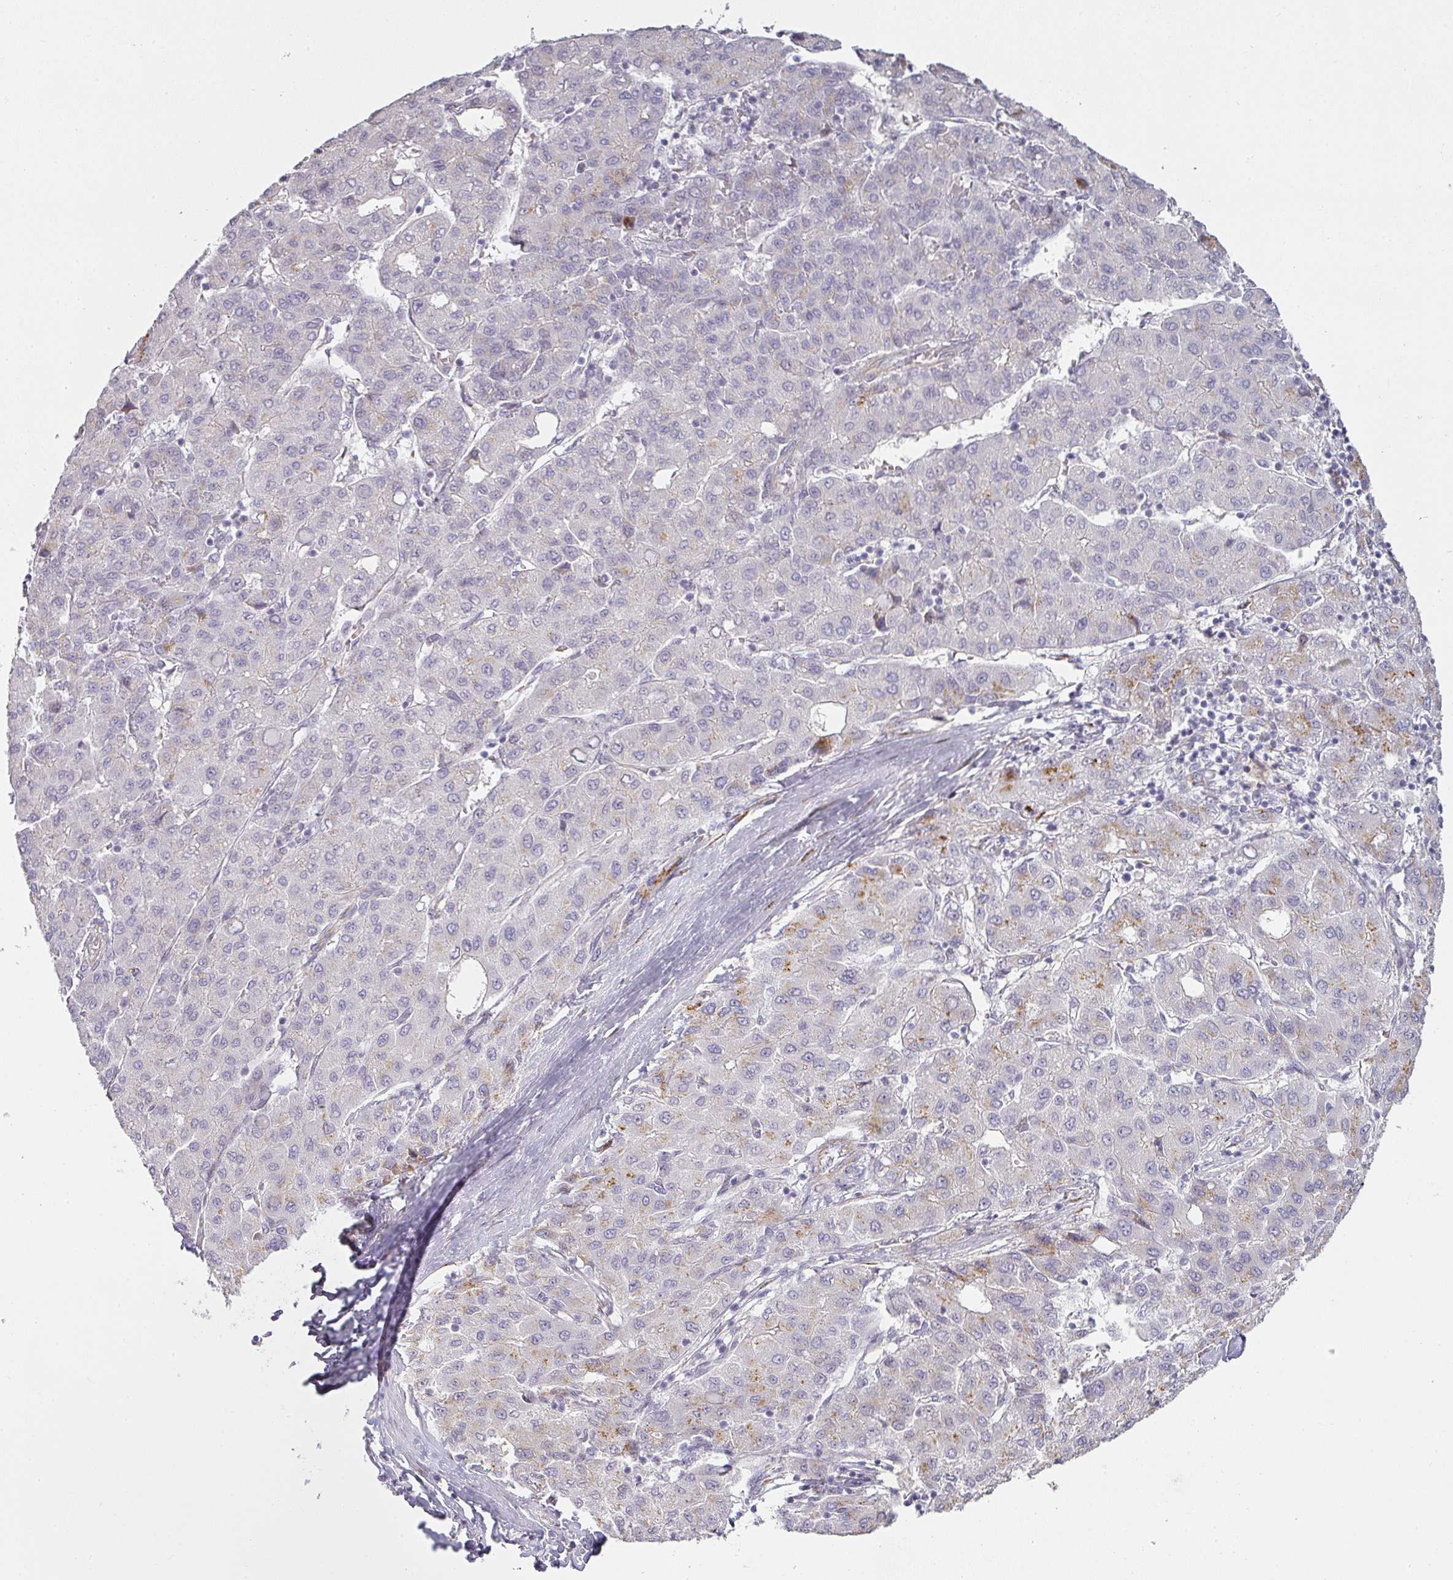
{"staining": {"intensity": "weak", "quantity": "<25%", "location": "cytoplasmic/membranous"}, "tissue": "liver cancer", "cell_type": "Tumor cells", "image_type": "cancer", "snomed": [{"axis": "morphology", "description": "Carcinoma, Hepatocellular, NOS"}, {"axis": "topography", "description": "Liver"}], "caption": "The immunohistochemistry micrograph has no significant staining in tumor cells of hepatocellular carcinoma (liver) tissue.", "gene": "ATP8B2", "patient": {"sex": "male", "age": 65}}